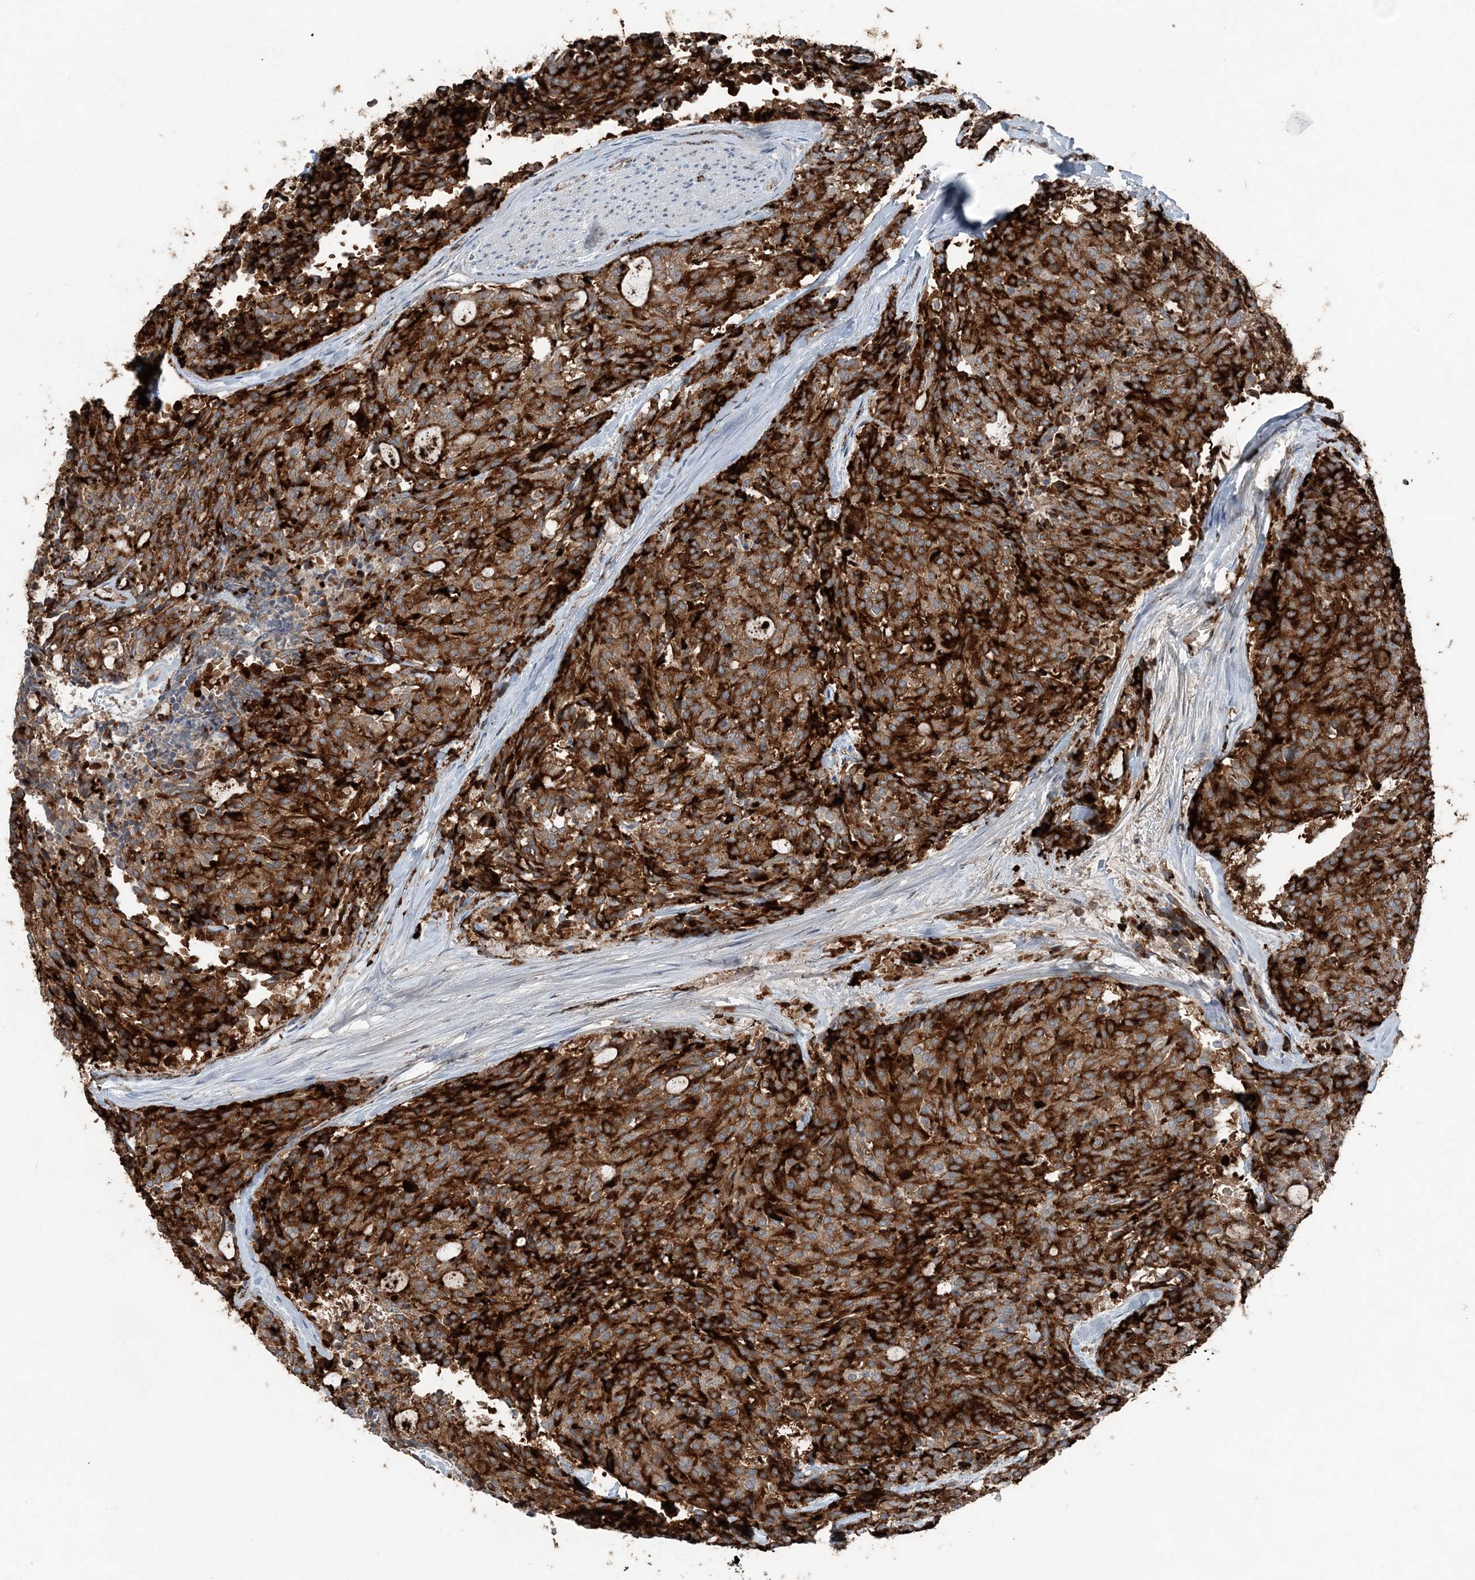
{"staining": {"intensity": "strong", "quantity": ">75%", "location": "cytoplasmic/membranous"}, "tissue": "carcinoid", "cell_type": "Tumor cells", "image_type": "cancer", "snomed": [{"axis": "morphology", "description": "Carcinoid, malignant, NOS"}, {"axis": "topography", "description": "Pancreas"}], "caption": "Immunohistochemical staining of human carcinoid (malignant) shows strong cytoplasmic/membranous protein positivity in about >75% of tumor cells.", "gene": "ELOVL7", "patient": {"sex": "female", "age": 54}}